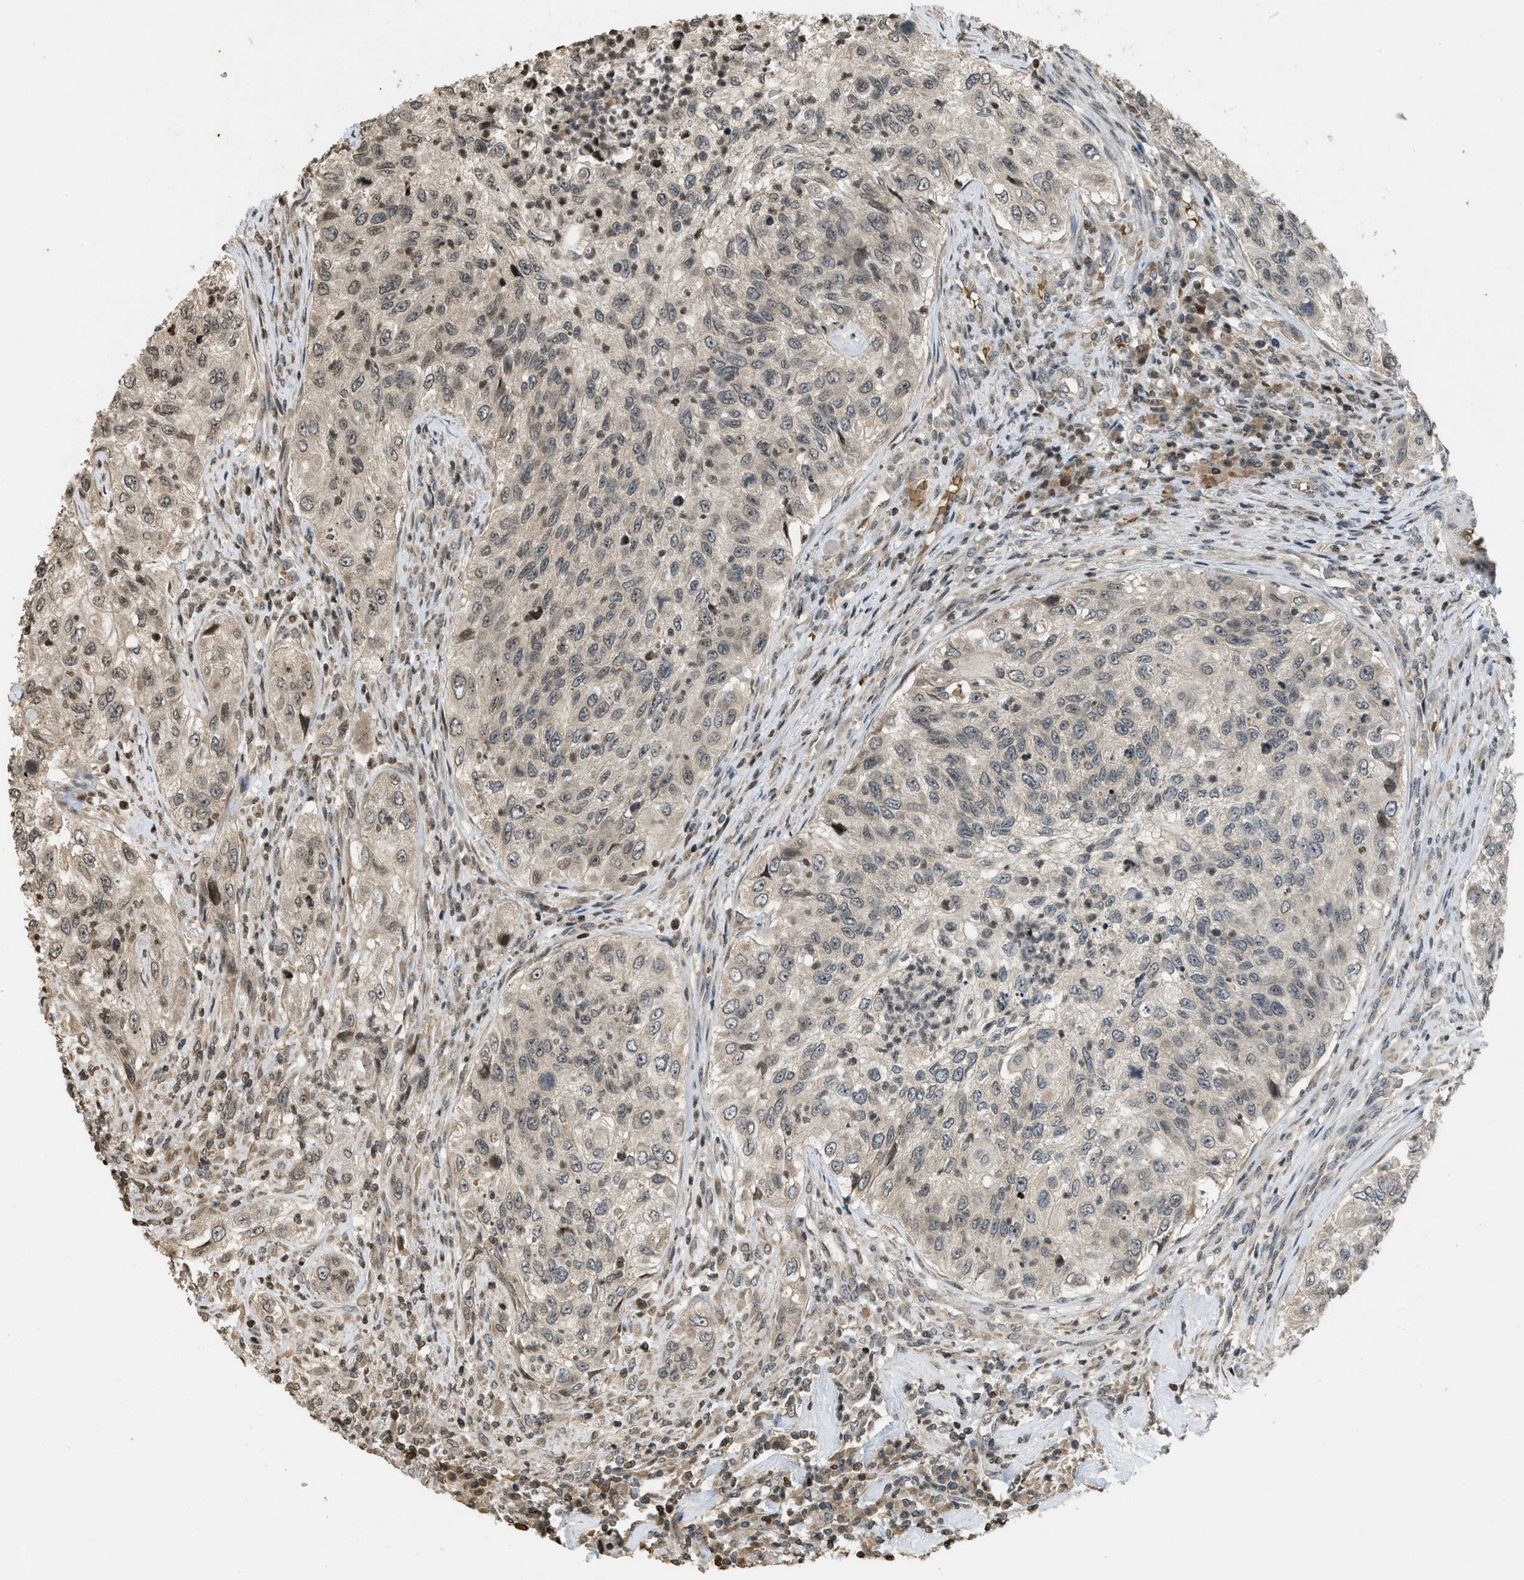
{"staining": {"intensity": "moderate", "quantity": ">75%", "location": "cytoplasmic/membranous,nuclear"}, "tissue": "urothelial cancer", "cell_type": "Tumor cells", "image_type": "cancer", "snomed": [{"axis": "morphology", "description": "Urothelial carcinoma, High grade"}, {"axis": "topography", "description": "Urinary bladder"}], "caption": "IHC image of human urothelial cancer stained for a protein (brown), which exhibits medium levels of moderate cytoplasmic/membranous and nuclear staining in about >75% of tumor cells.", "gene": "SIAH1", "patient": {"sex": "female", "age": 60}}